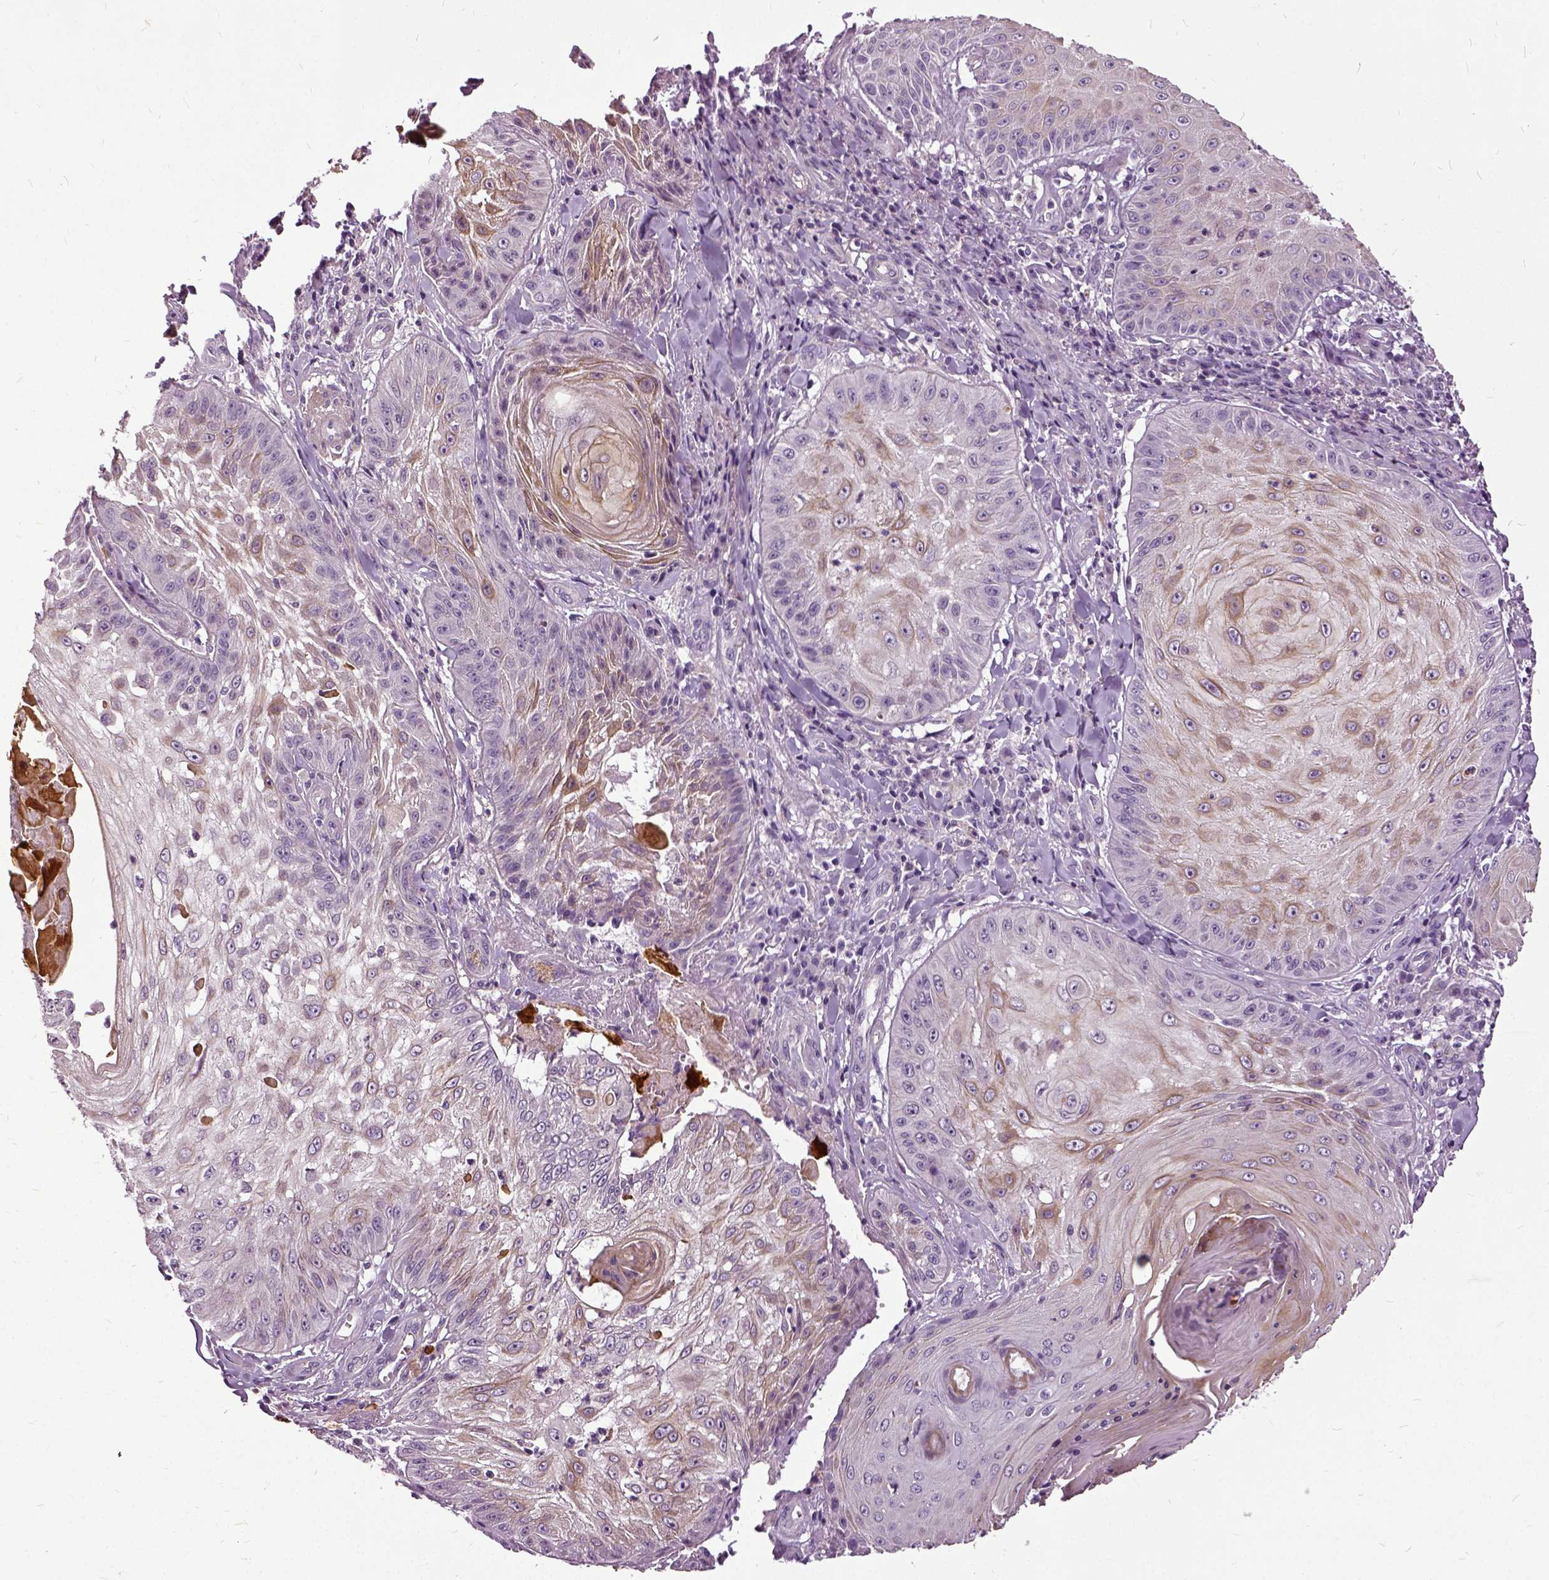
{"staining": {"intensity": "weak", "quantity": "25%-75%", "location": "cytoplasmic/membranous"}, "tissue": "skin cancer", "cell_type": "Tumor cells", "image_type": "cancer", "snomed": [{"axis": "morphology", "description": "Squamous cell carcinoma, NOS"}, {"axis": "topography", "description": "Skin"}], "caption": "Immunohistochemistry histopathology image of skin cancer stained for a protein (brown), which demonstrates low levels of weak cytoplasmic/membranous expression in approximately 25%-75% of tumor cells.", "gene": "ILRUN", "patient": {"sex": "male", "age": 70}}